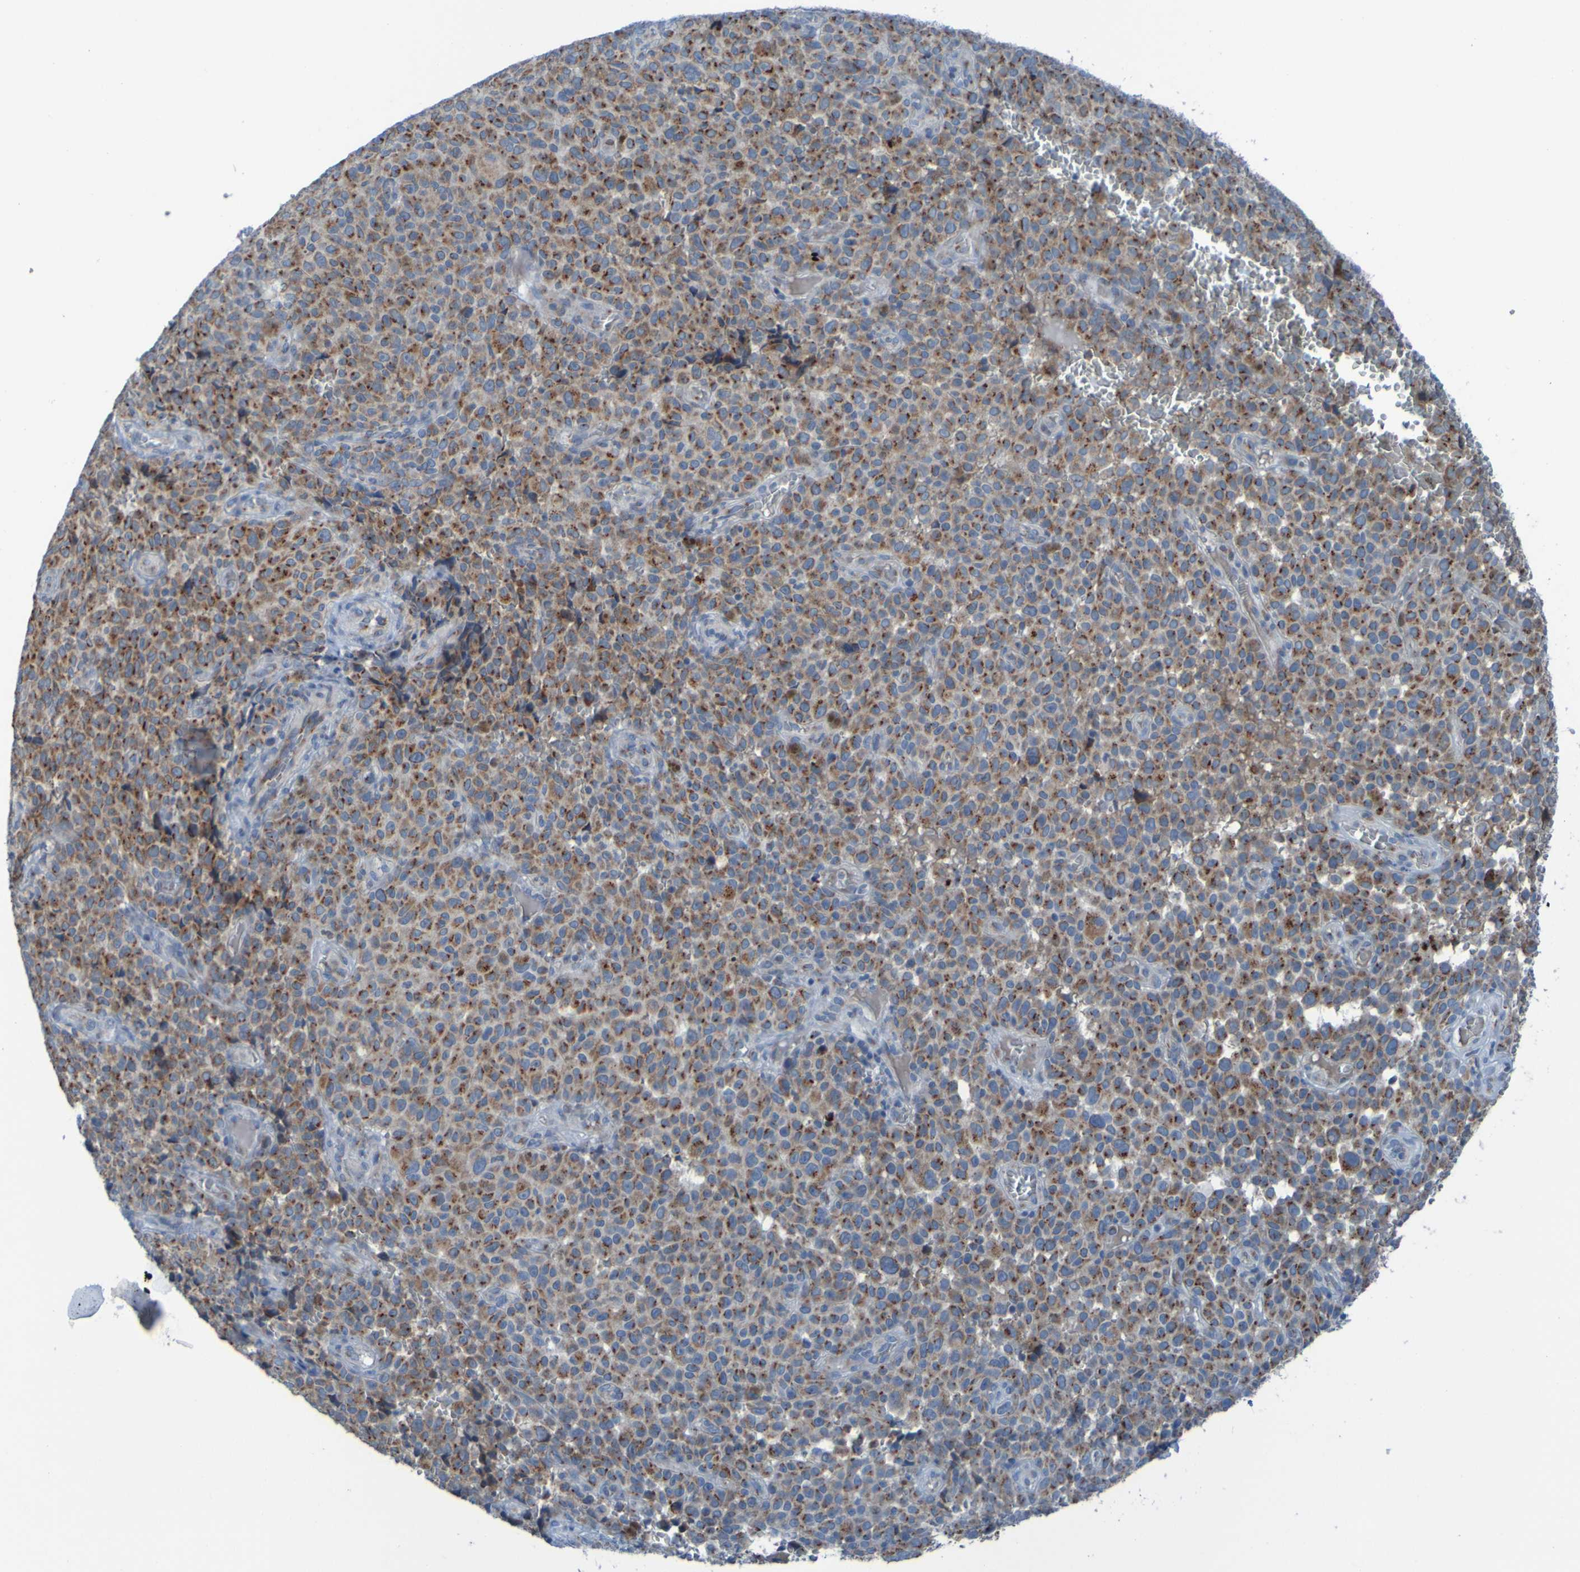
{"staining": {"intensity": "moderate", "quantity": ">75%", "location": "cytoplasmic/membranous"}, "tissue": "melanoma", "cell_type": "Tumor cells", "image_type": "cancer", "snomed": [{"axis": "morphology", "description": "Malignant melanoma, NOS"}, {"axis": "topography", "description": "Skin"}], "caption": "There is medium levels of moderate cytoplasmic/membranous expression in tumor cells of melanoma, as demonstrated by immunohistochemical staining (brown color).", "gene": "UNG", "patient": {"sex": "female", "age": 82}}